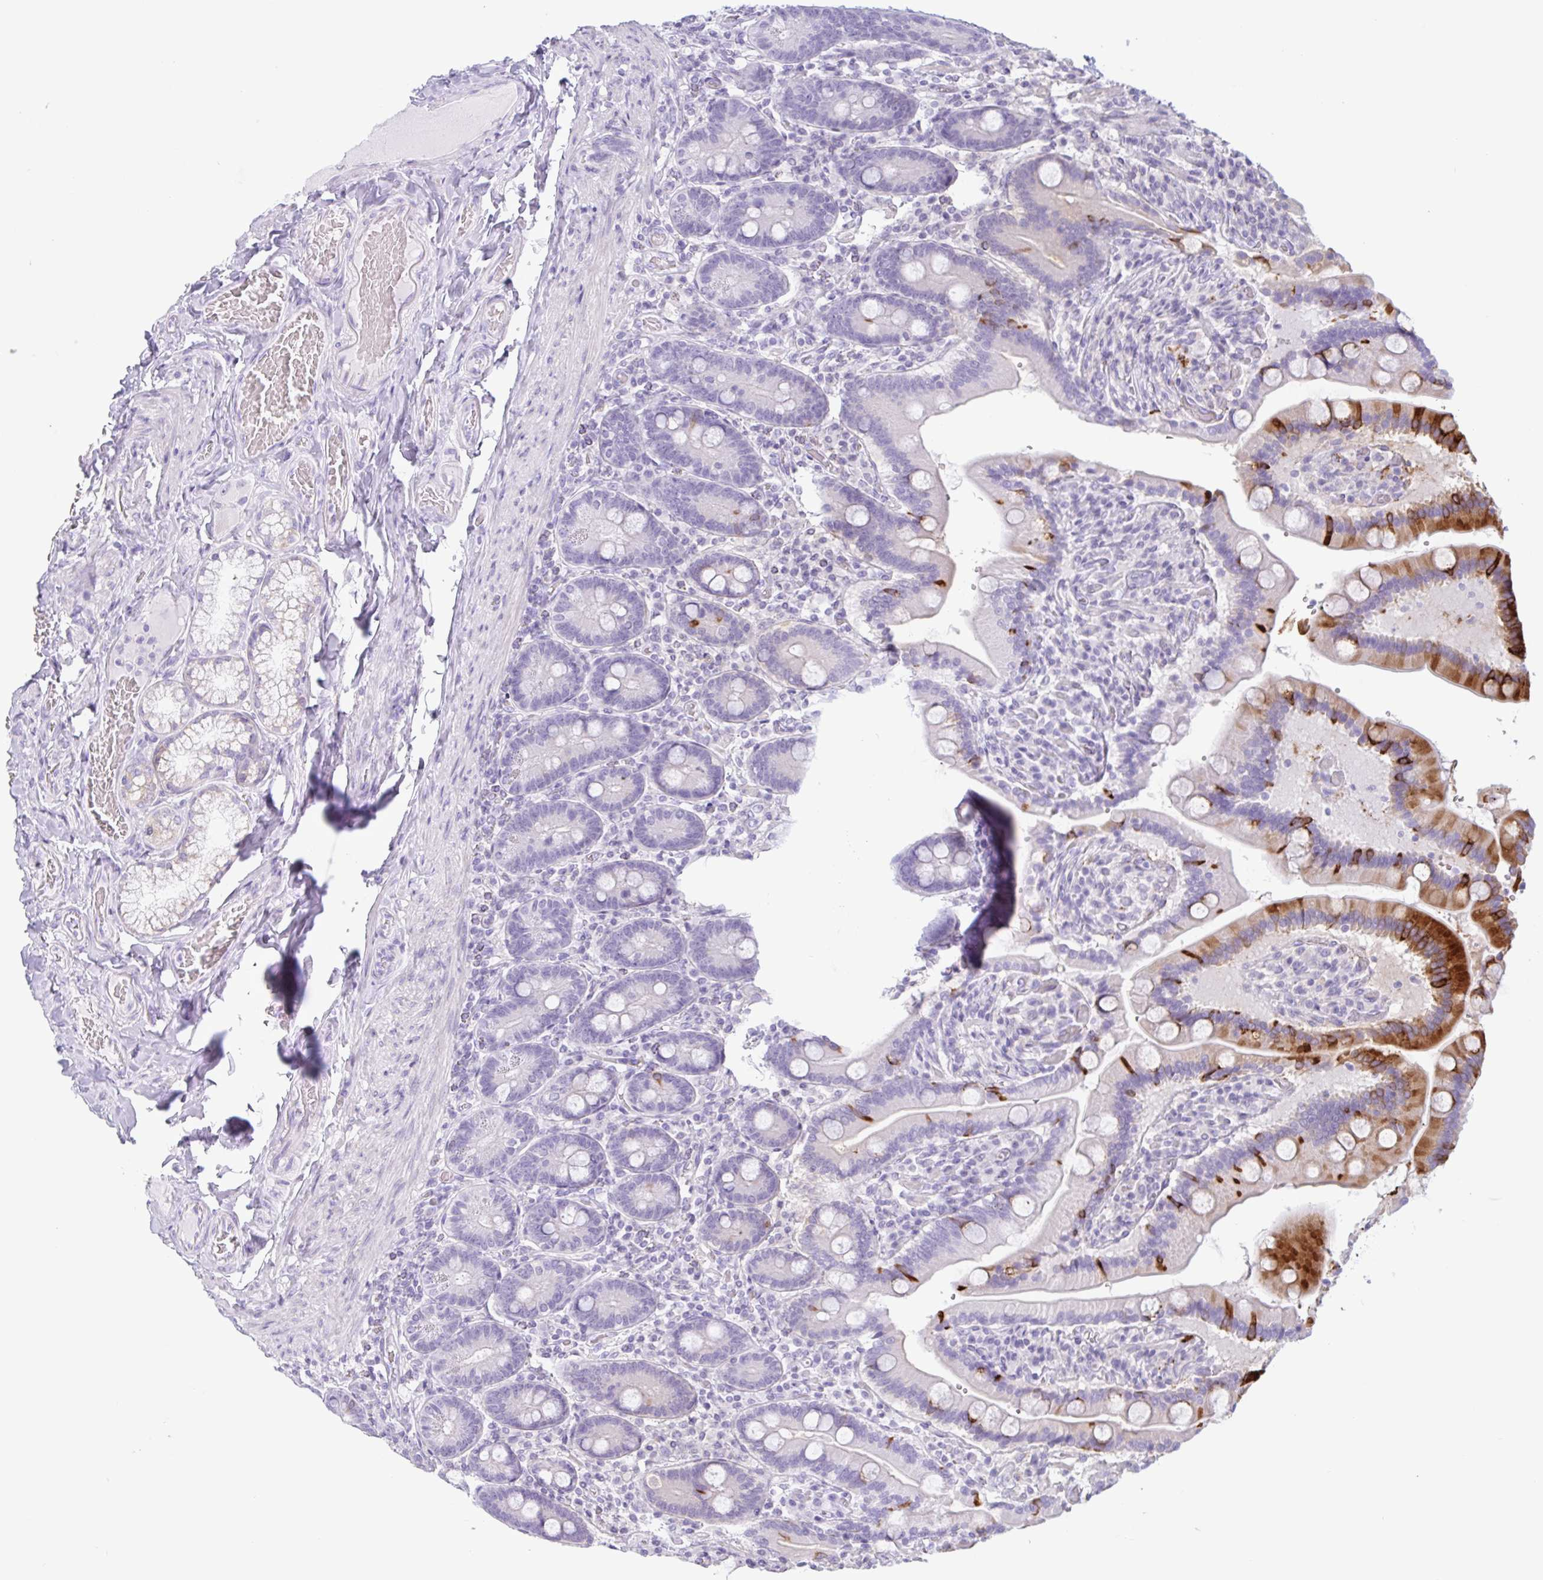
{"staining": {"intensity": "strong", "quantity": "25%-75%", "location": "cytoplasmic/membranous"}, "tissue": "duodenum", "cell_type": "Glandular cells", "image_type": "normal", "snomed": [{"axis": "morphology", "description": "Normal tissue, NOS"}, {"axis": "topography", "description": "Duodenum"}], "caption": "Duodenum stained for a protein reveals strong cytoplasmic/membranous positivity in glandular cells. (IHC, brightfield microscopy, high magnification).", "gene": "CTSE", "patient": {"sex": "female", "age": 62}}